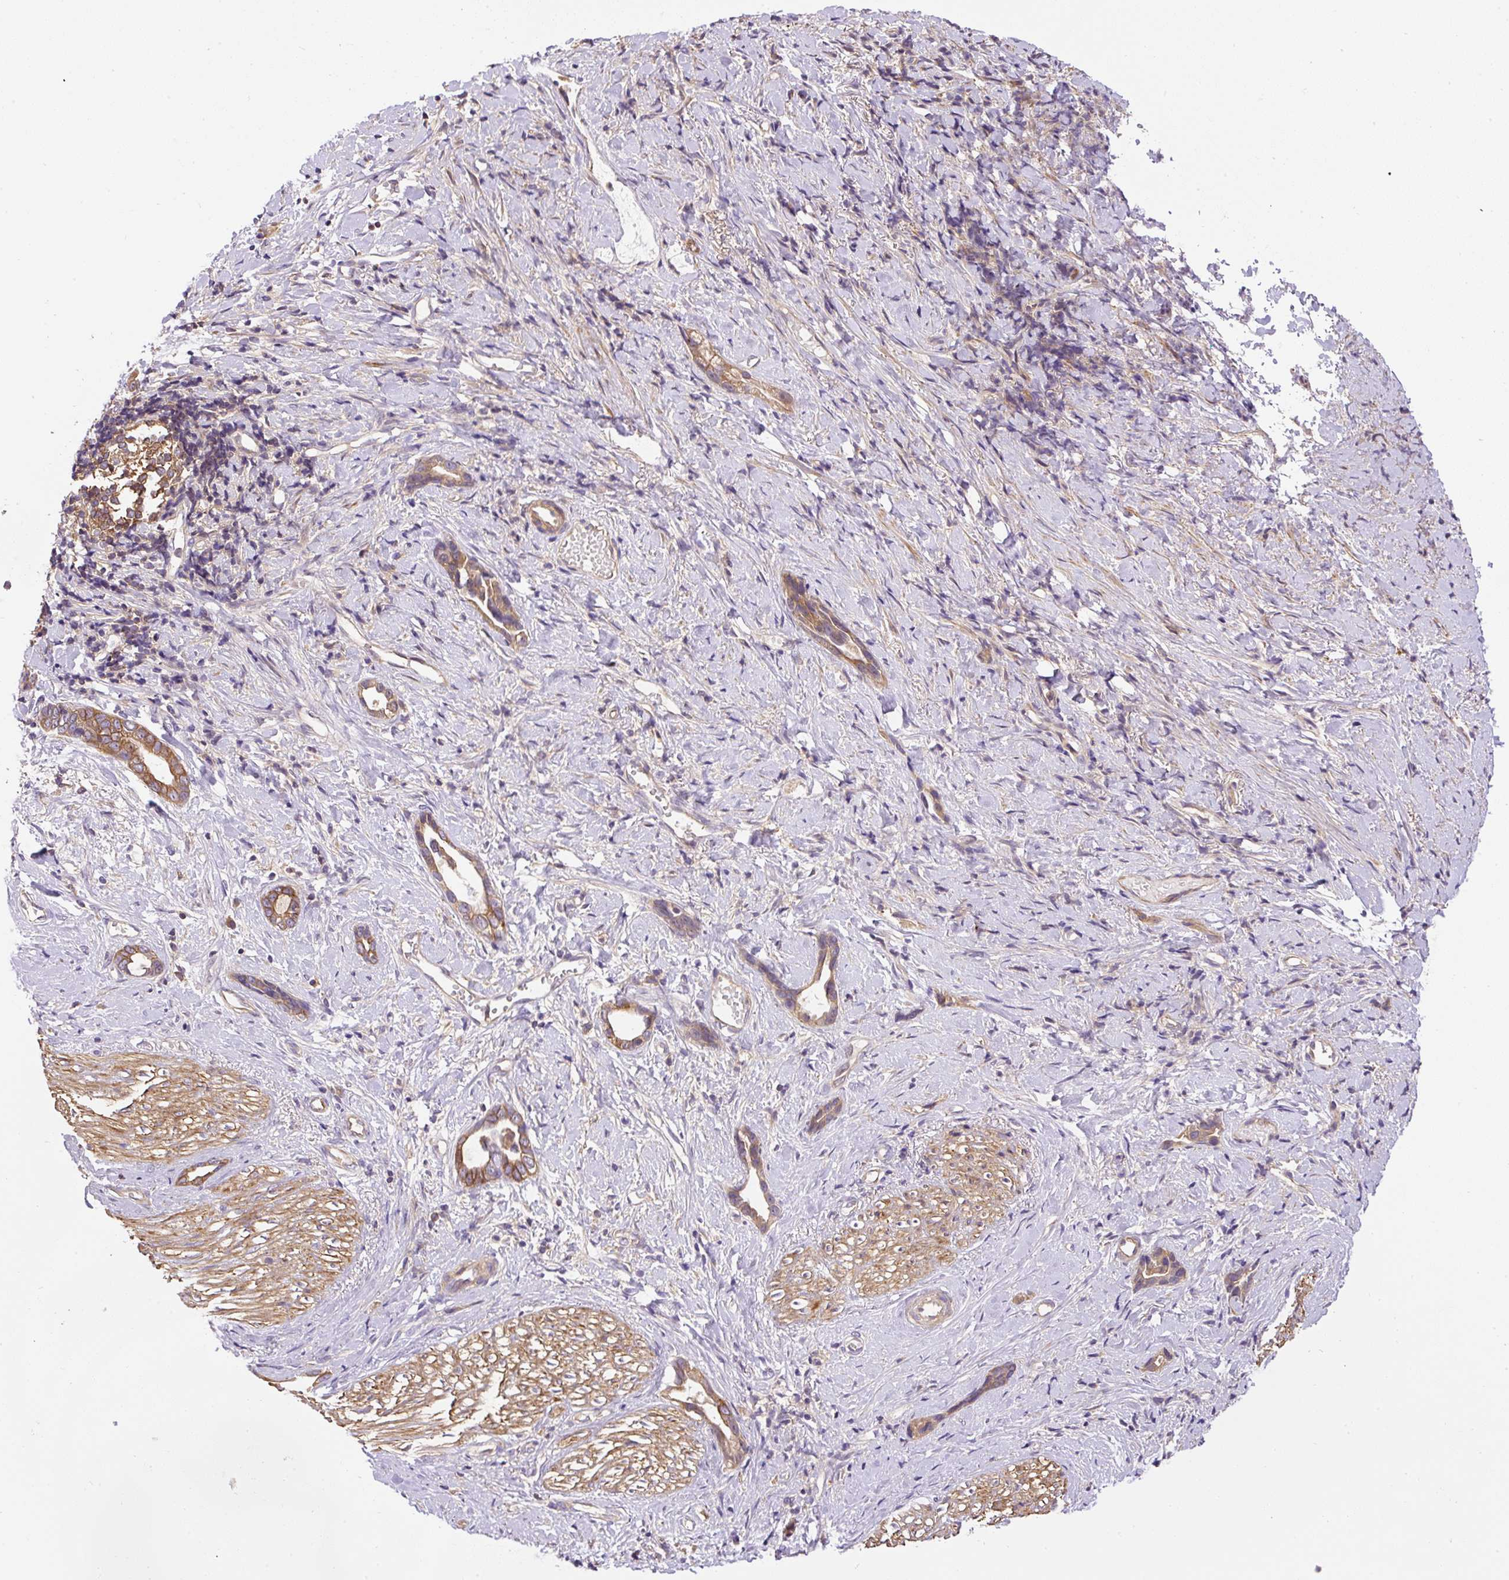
{"staining": {"intensity": "moderate", "quantity": ">75%", "location": "cytoplasmic/membranous"}, "tissue": "stomach cancer", "cell_type": "Tumor cells", "image_type": "cancer", "snomed": [{"axis": "morphology", "description": "Adenocarcinoma, NOS"}, {"axis": "topography", "description": "Stomach"}], "caption": "Brown immunohistochemical staining in stomach adenocarcinoma reveals moderate cytoplasmic/membranous staining in approximately >75% of tumor cells. Nuclei are stained in blue.", "gene": "CCDC28A", "patient": {"sex": "male", "age": 55}}